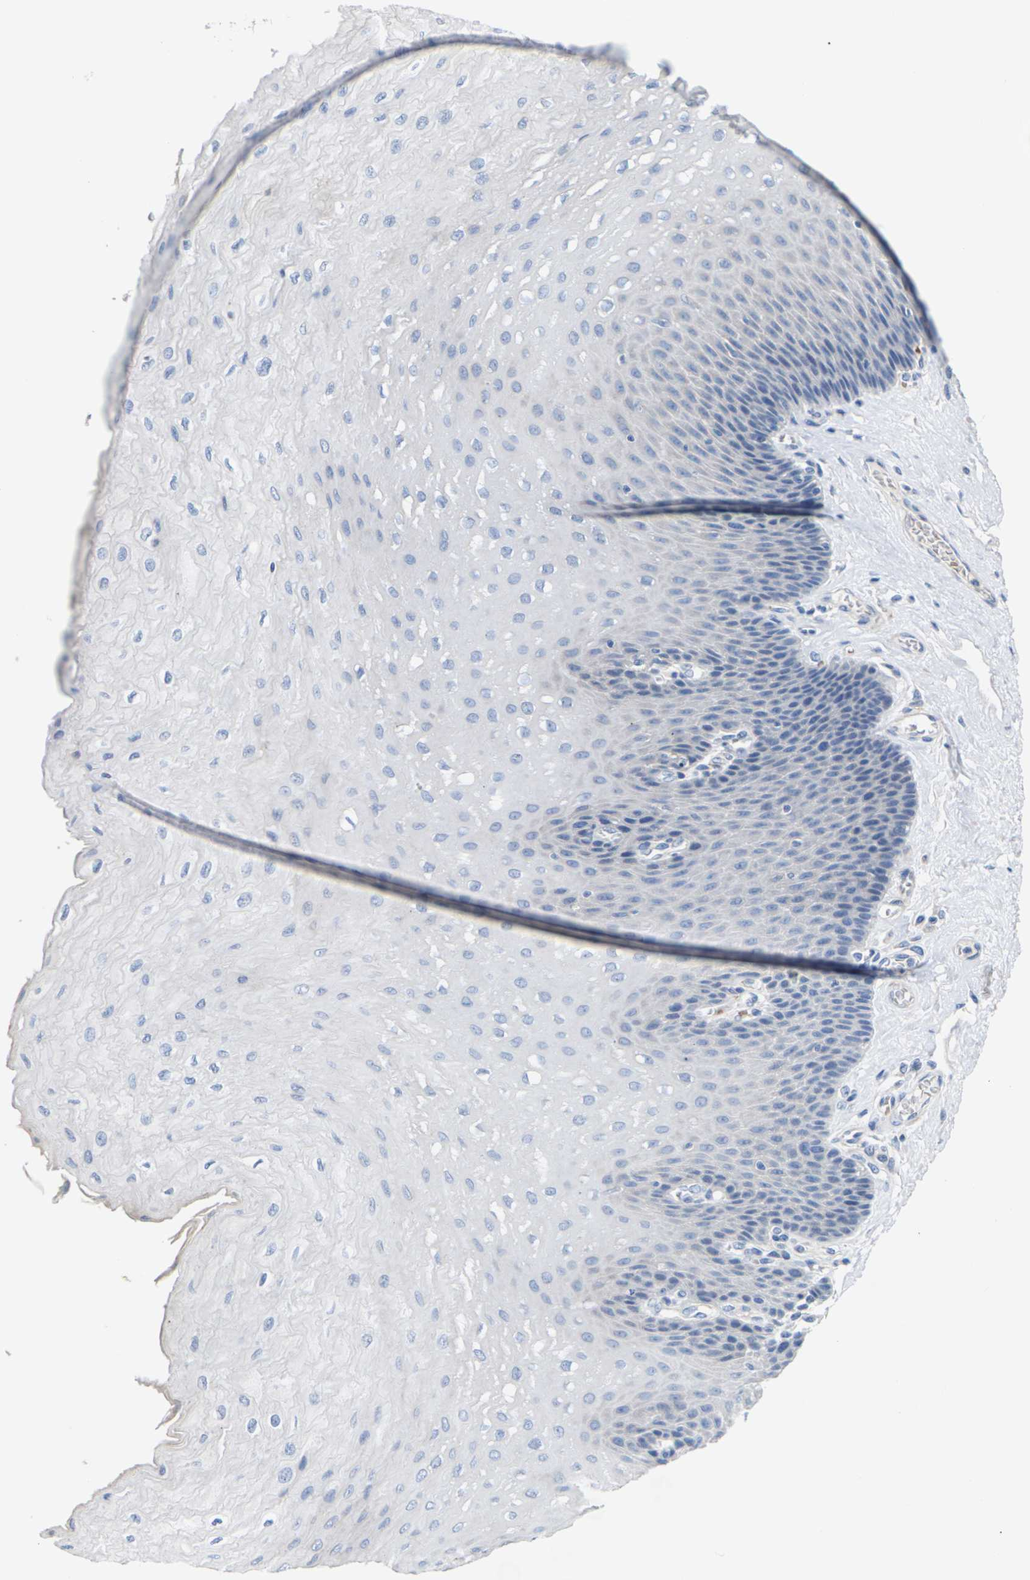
{"staining": {"intensity": "negative", "quantity": "none", "location": "none"}, "tissue": "esophagus", "cell_type": "Squamous epithelial cells", "image_type": "normal", "snomed": [{"axis": "morphology", "description": "Normal tissue, NOS"}, {"axis": "topography", "description": "Esophagus"}], "caption": "A histopathology image of esophagus stained for a protein reveals no brown staining in squamous epithelial cells.", "gene": "TMCO4", "patient": {"sex": "female", "age": 72}}